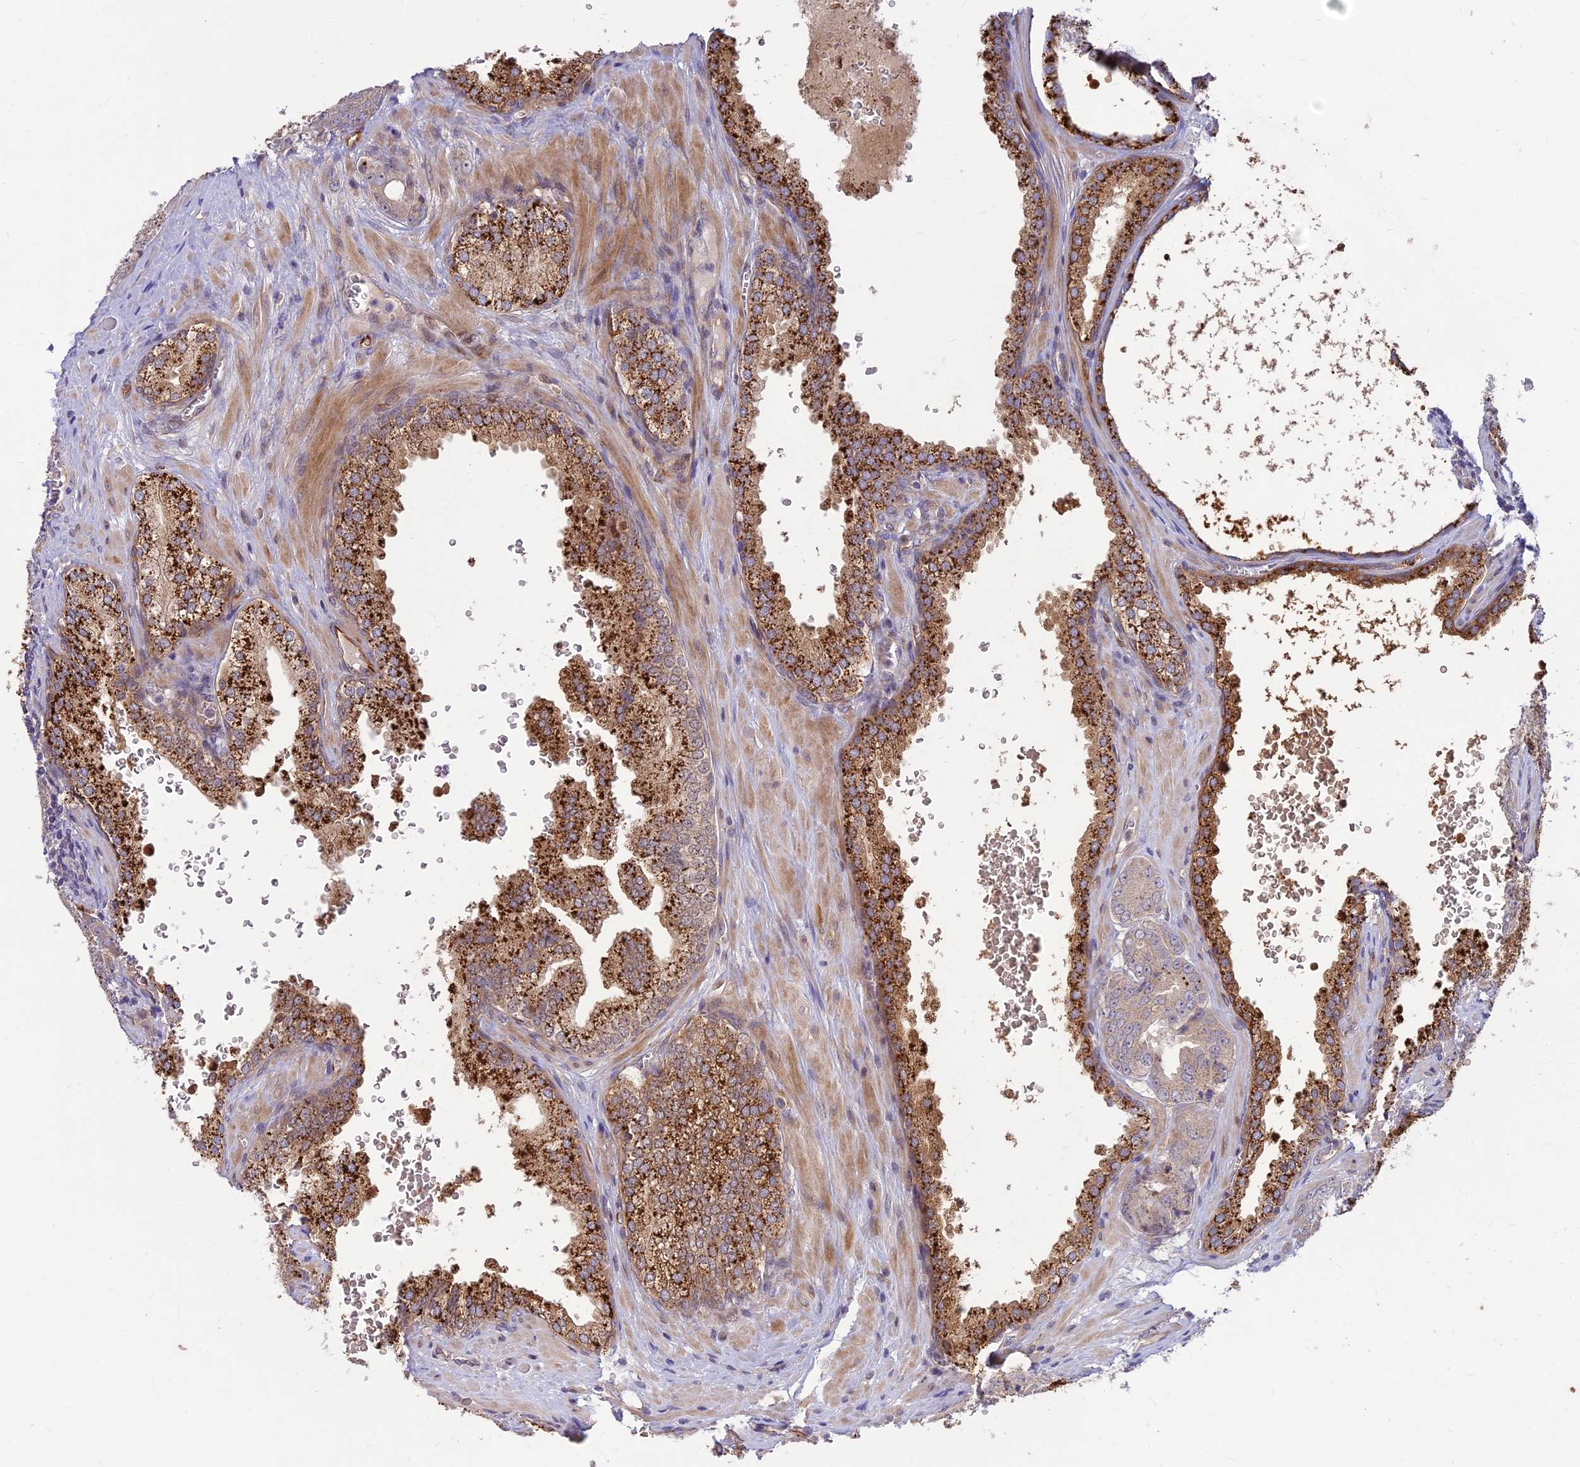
{"staining": {"intensity": "strong", "quantity": ">75%", "location": "cytoplasmic/membranous"}, "tissue": "prostate cancer", "cell_type": "Tumor cells", "image_type": "cancer", "snomed": [{"axis": "morphology", "description": "Adenocarcinoma, Low grade"}, {"axis": "topography", "description": "Prostate"}], "caption": "Immunohistochemical staining of prostate adenocarcinoma (low-grade) exhibits strong cytoplasmic/membranous protein expression in about >75% of tumor cells. (DAB (3,3'-diaminobenzidine) = brown stain, brightfield microscopy at high magnification).", "gene": "ST8SIA5", "patient": {"sex": "male", "age": 60}}